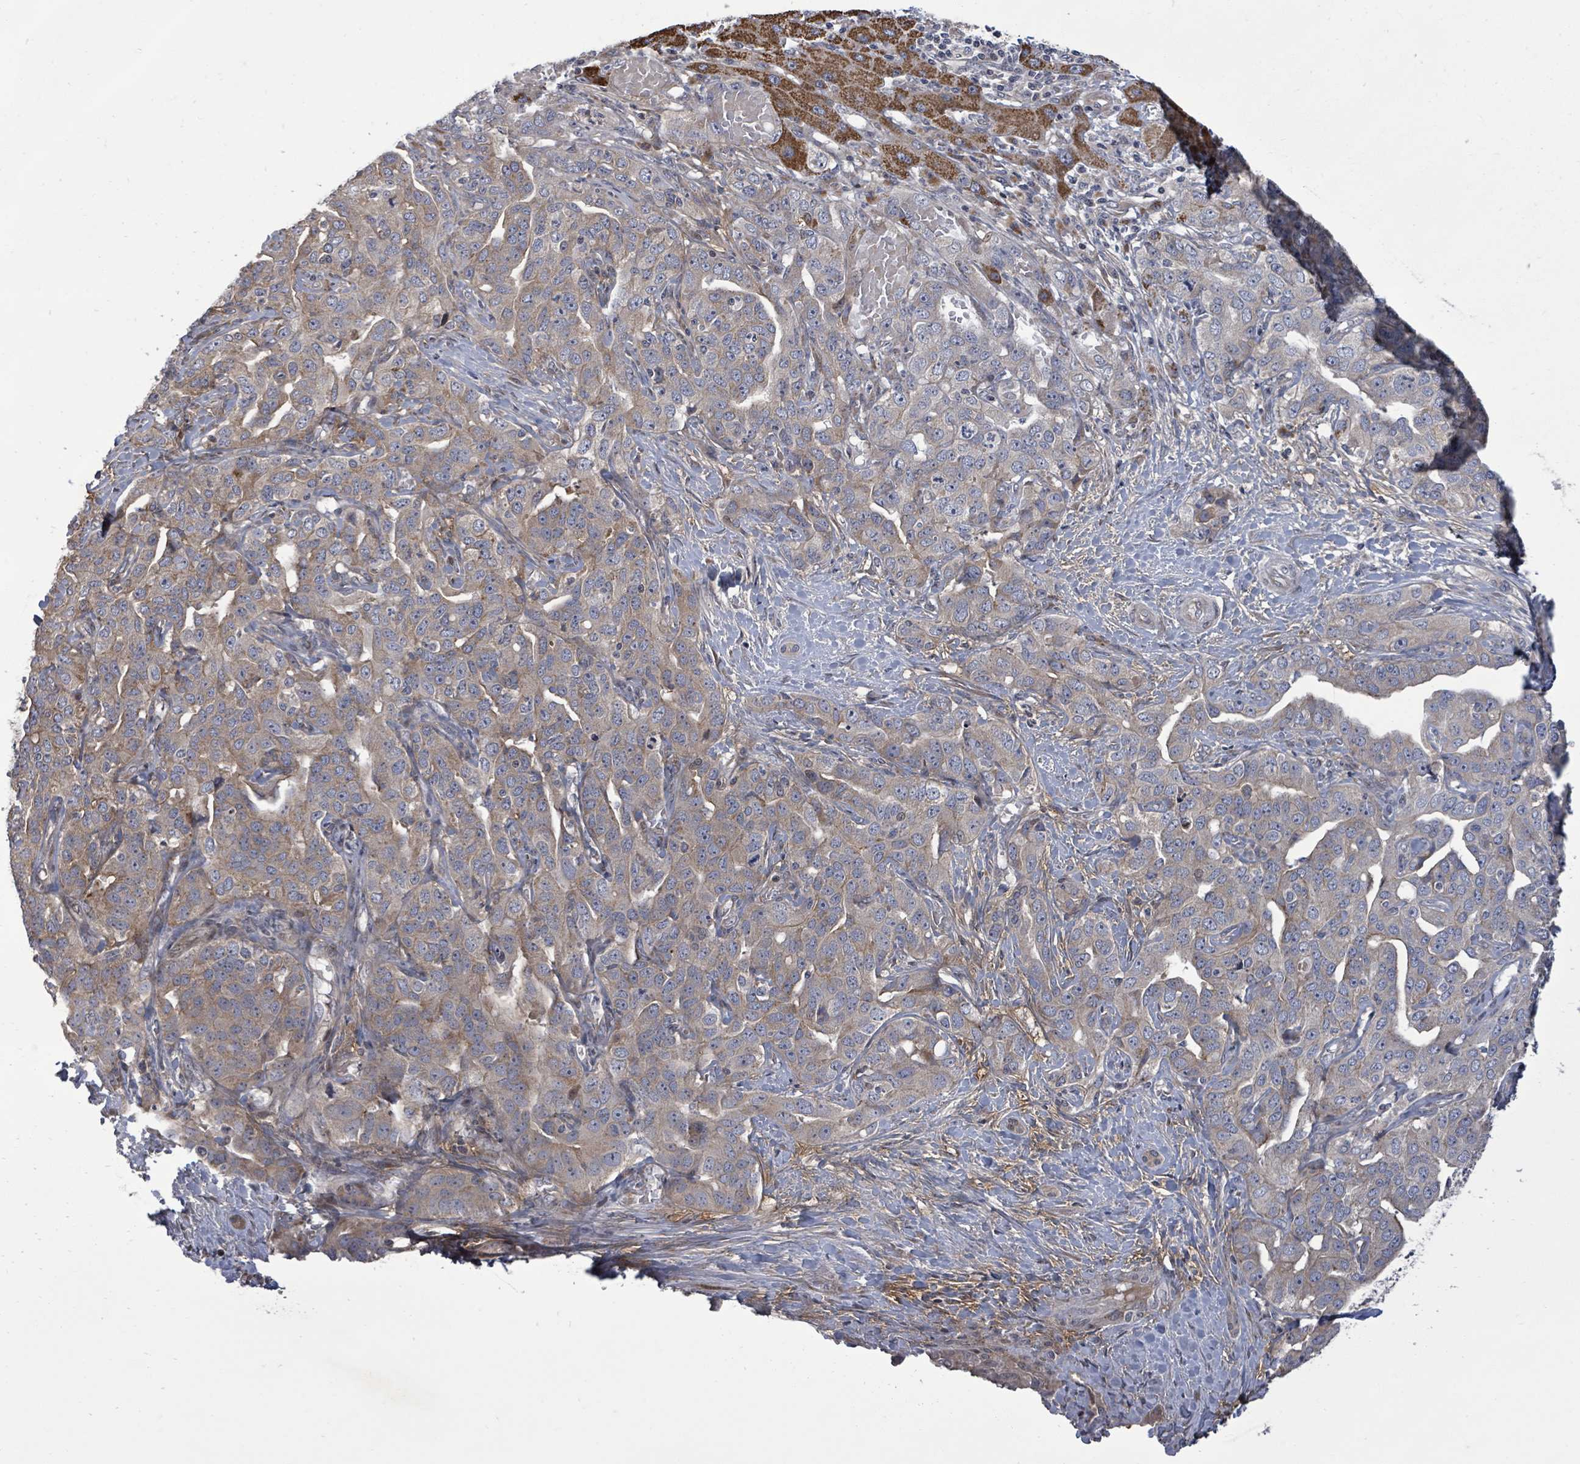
{"staining": {"intensity": "weak", "quantity": "<25%", "location": "cytoplasmic/membranous"}, "tissue": "liver cancer", "cell_type": "Tumor cells", "image_type": "cancer", "snomed": [{"axis": "morphology", "description": "Cholangiocarcinoma"}, {"axis": "topography", "description": "Liver"}], "caption": "Immunohistochemical staining of human cholangiocarcinoma (liver) shows no significant positivity in tumor cells.", "gene": "KRTAP27-1", "patient": {"sex": "male", "age": 59}}